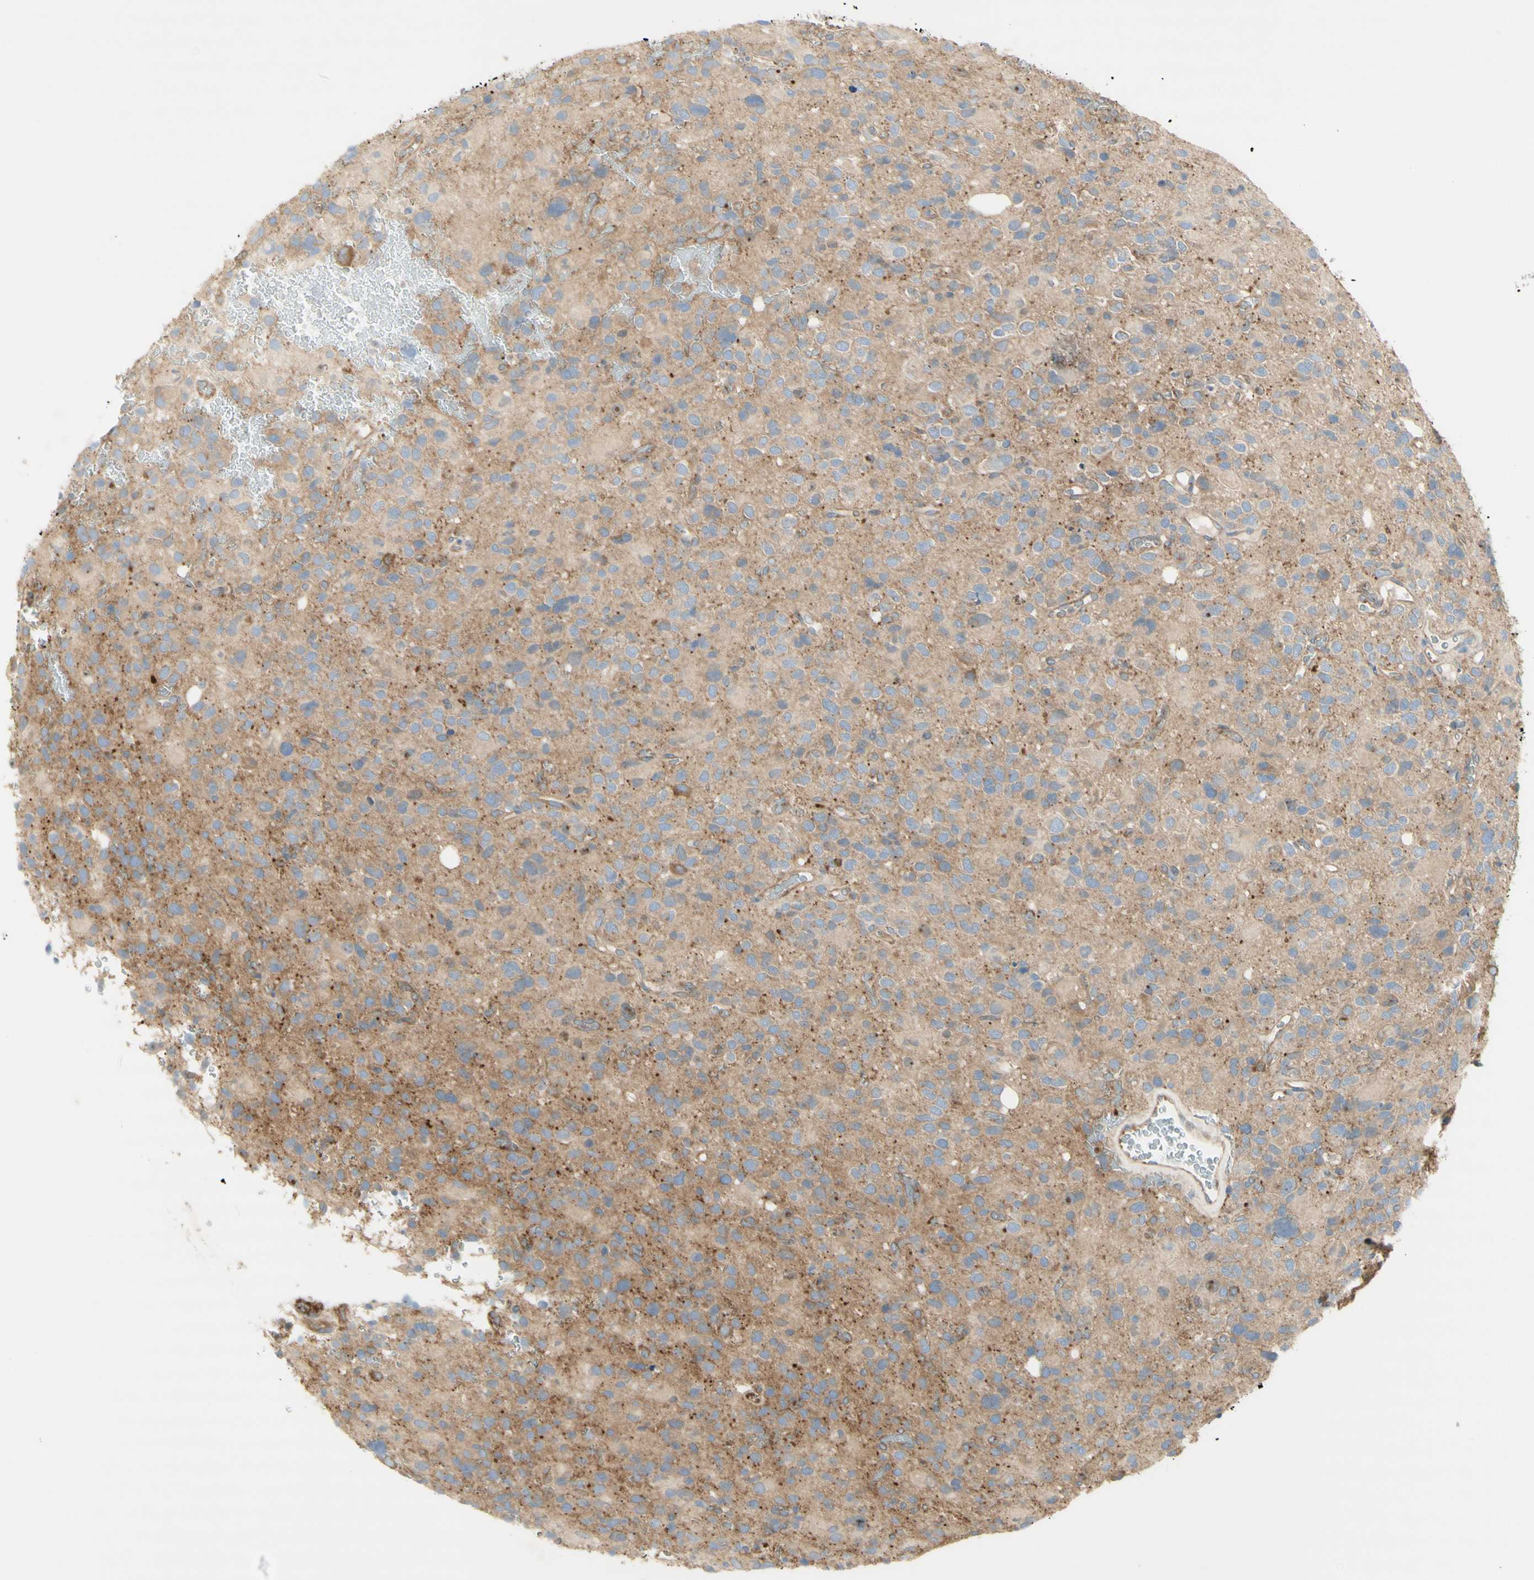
{"staining": {"intensity": "negative", "quantity": "none", "location": "none"}, "tissue": "glioma", "cell_type": "Tumor cells", "image_type": "cancer", "snomed": [{"axis": "morphology", "description": "Glioma, malignant, High grade"}, {"axis": "topography", "description": "Brain"}], "caption": "This is an immunohistochemistry (IHC) micrograph of glioma. There is no expression in tumor cells.", "gene": "DYNC1H1", "patient": {"sex": "male", "age": 48}}